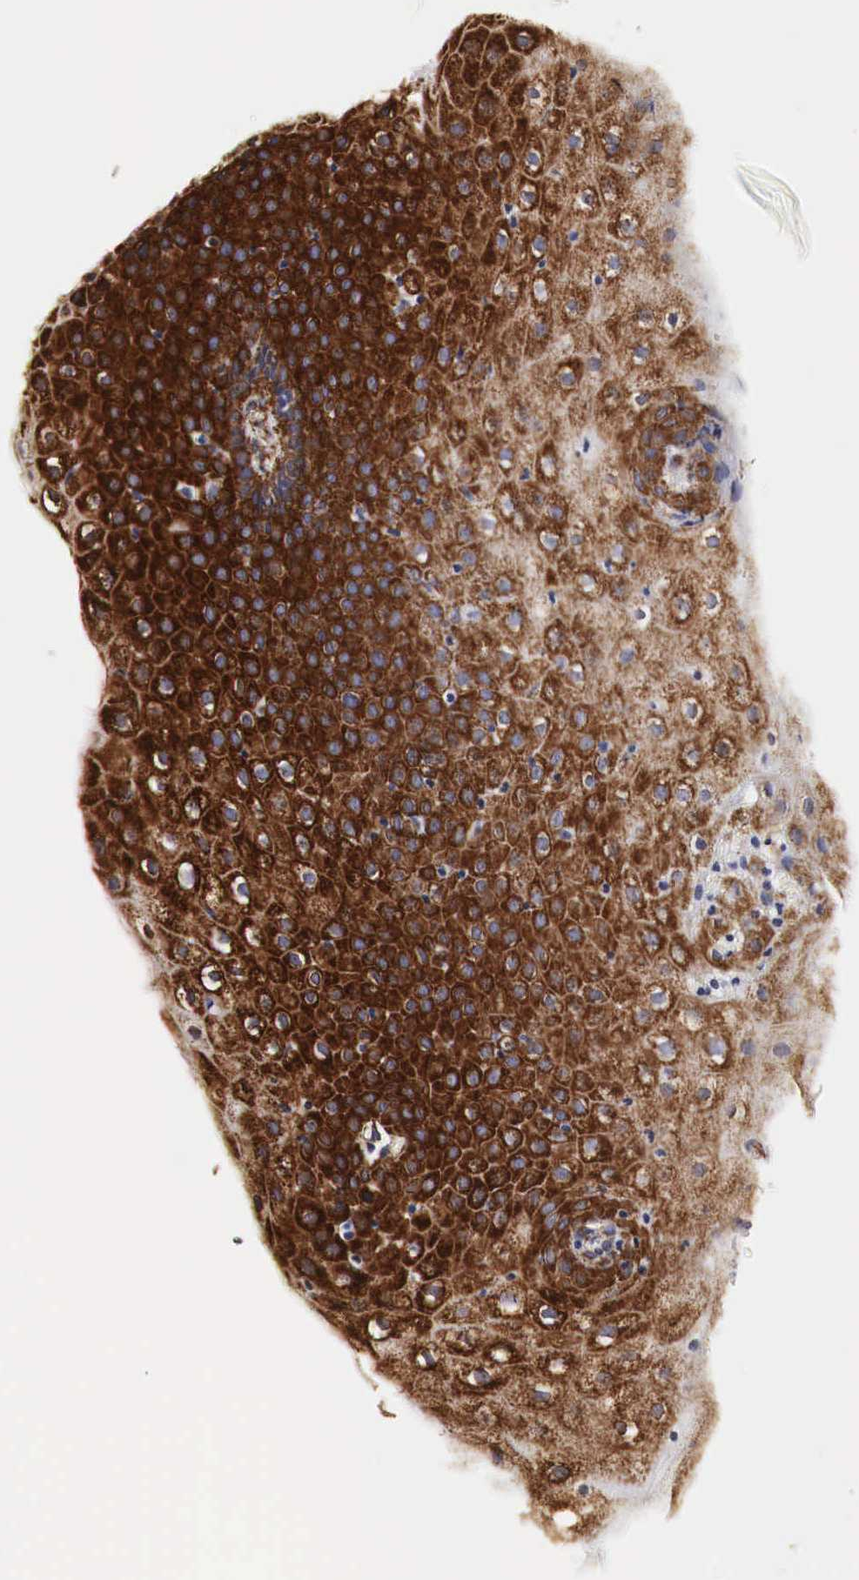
{"staining": {"intensity": "negative", "quantity": "none", "location": "none"}, "tissue": "cervix", "cell_type": "Glandular cells", "image_type": "normal", "snomed": [{"axis": "morphology", "description": "Normal tissue, NOS"}, {"axis": "topography", "description": "Cervix"}], "caption": "Immunohistochemistry histopathology image of benign cervix stained for a protein (brown), which demonstrates no positivity in glandular cells.", "gene": "CKAP4", "patient": {"sex": "female", "age": 53}}